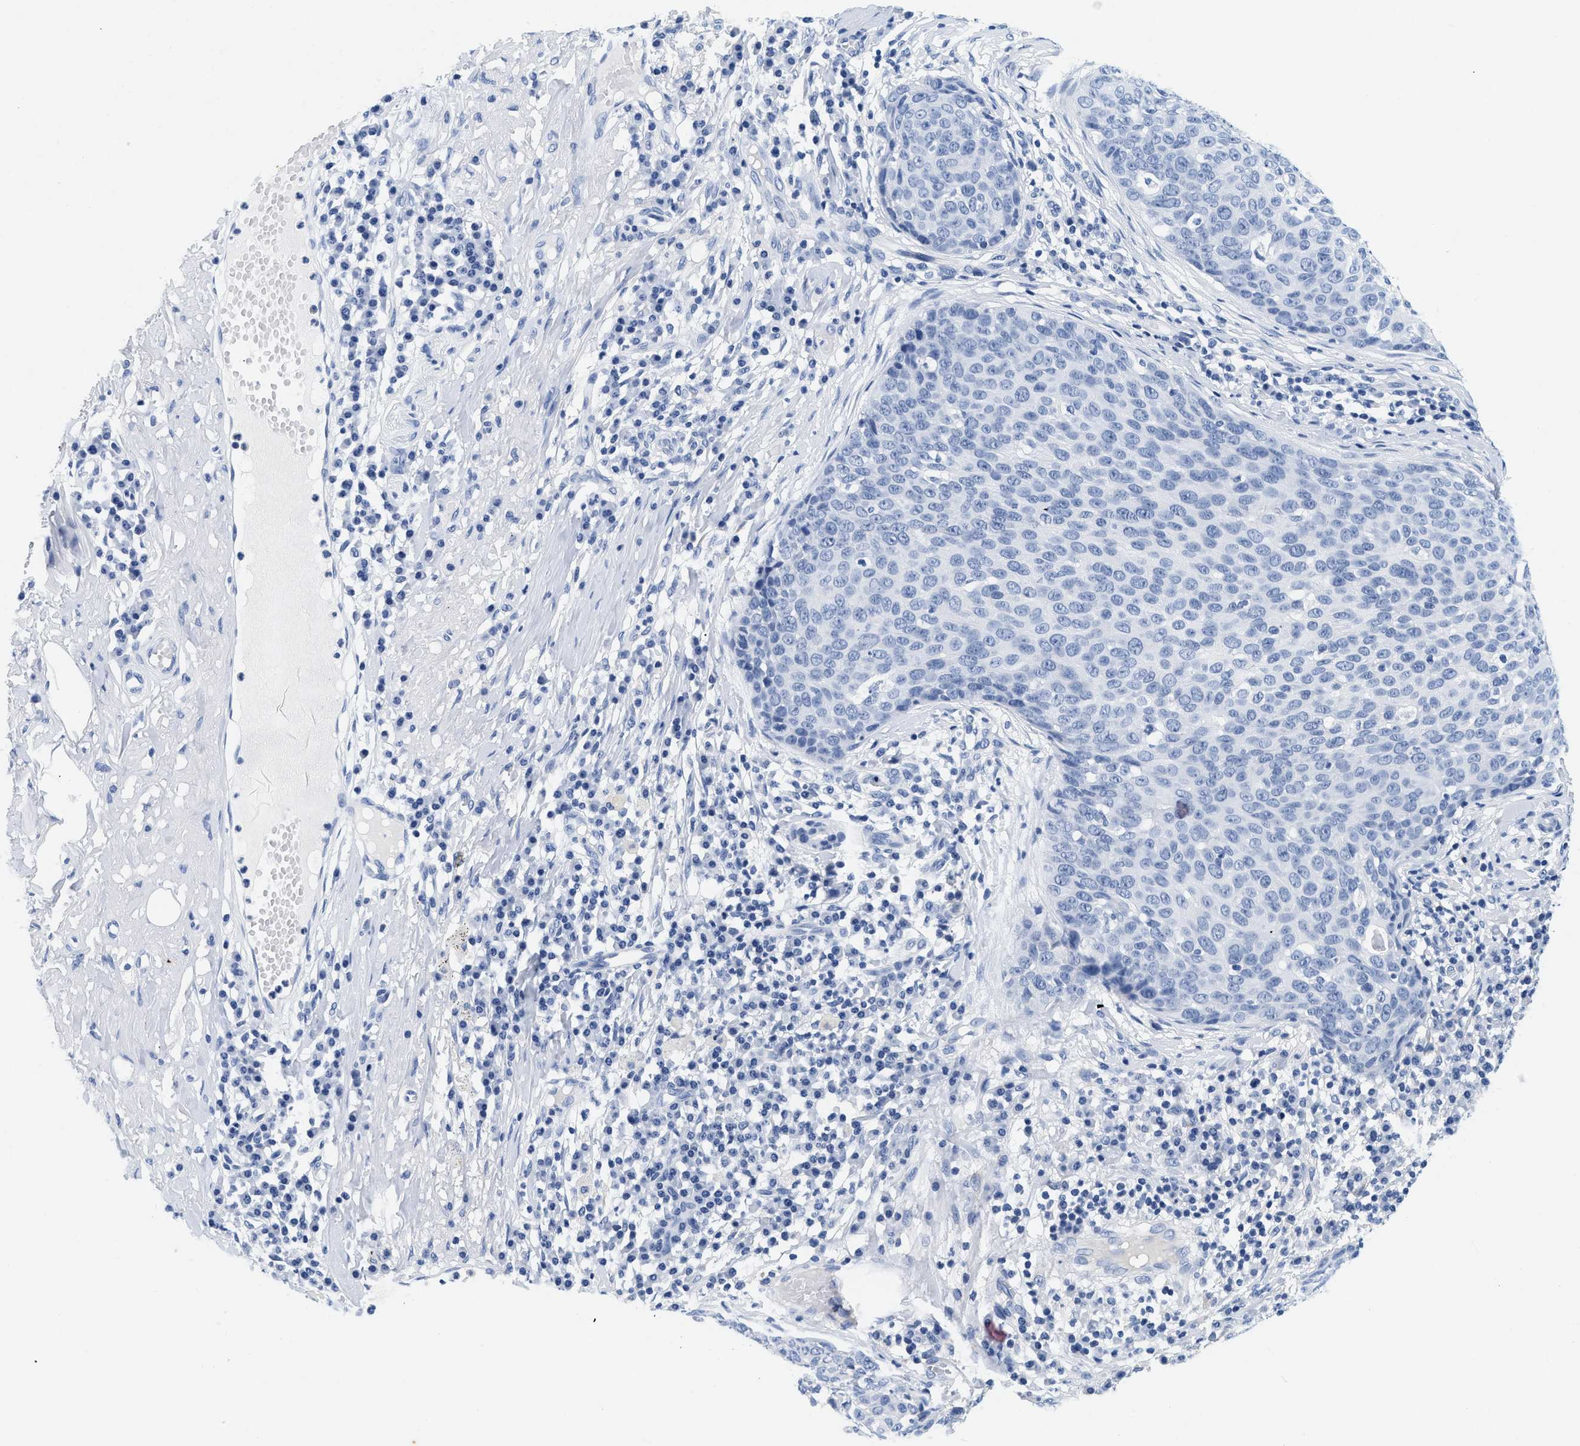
{"staining": {"intensity": "negative", "quantity": "none", "location": "none"}, "tissue": "skin cancer", "cell_type": "Tumor cells", "image_type": "cancer", "snomed": [{"axis": "morphology", "description": "Squamous cell carcinoma in situ, NOS"}, {"axis": "morphology", "description": "Squamous cell carcinoma, NOS"}, {"axis": "topography", "description": "Skin"}], "caption": "Immunohistochemical staining of human squamous cell carcinoma (skin) exhibits no significant staining in tumor cells.", "gene": "PDP1", "patient": {"sex": "male", "age": 93}}